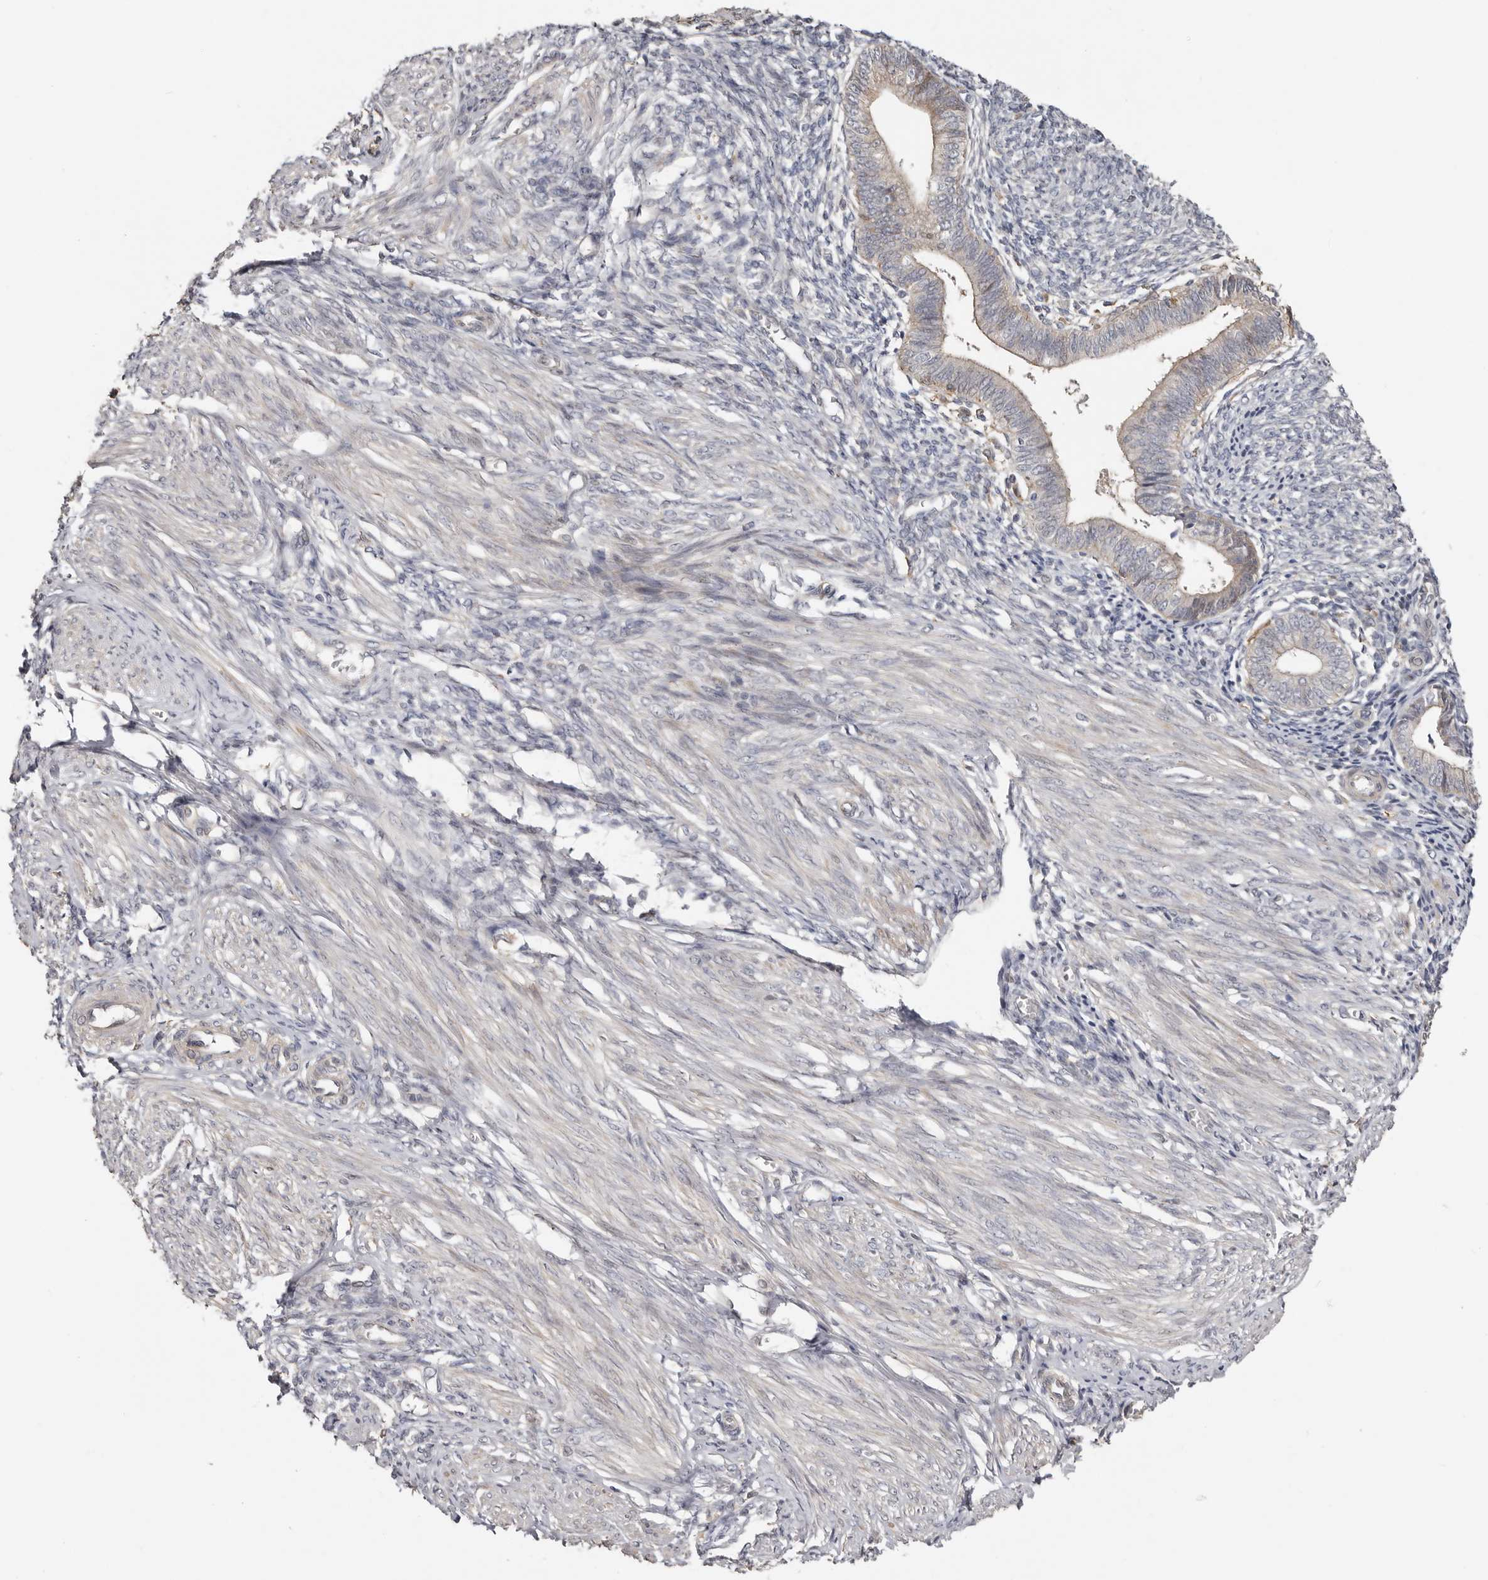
{"staining": {"intensity": "weak", "quantity": "25%-75%", "location": "cytoplasmic/membranous"}, "tissue": "endometrium", "cell_type": "Cells in endometrial stroma", "image_type": "normal", "snomed": [{"axis": "morphology", "description": "Normal tissue, NOS"}, {"axis": "topography", "description": "Endometrium"}], "caption": "Immunohistochemical staining of normal human endometrium demonstrates low levels of weak cytoplasmic/membranous expression in approximately 25%-75% of cells in endometrial stroma. The staining was performed using DAB (3,3'-diaminobenzidine), with brown indicating positive protein expression. Nuclei are stained blue with hematoxylin.", "gene": "MSRB2", "patient": {"sex": "female", "age": 46}}